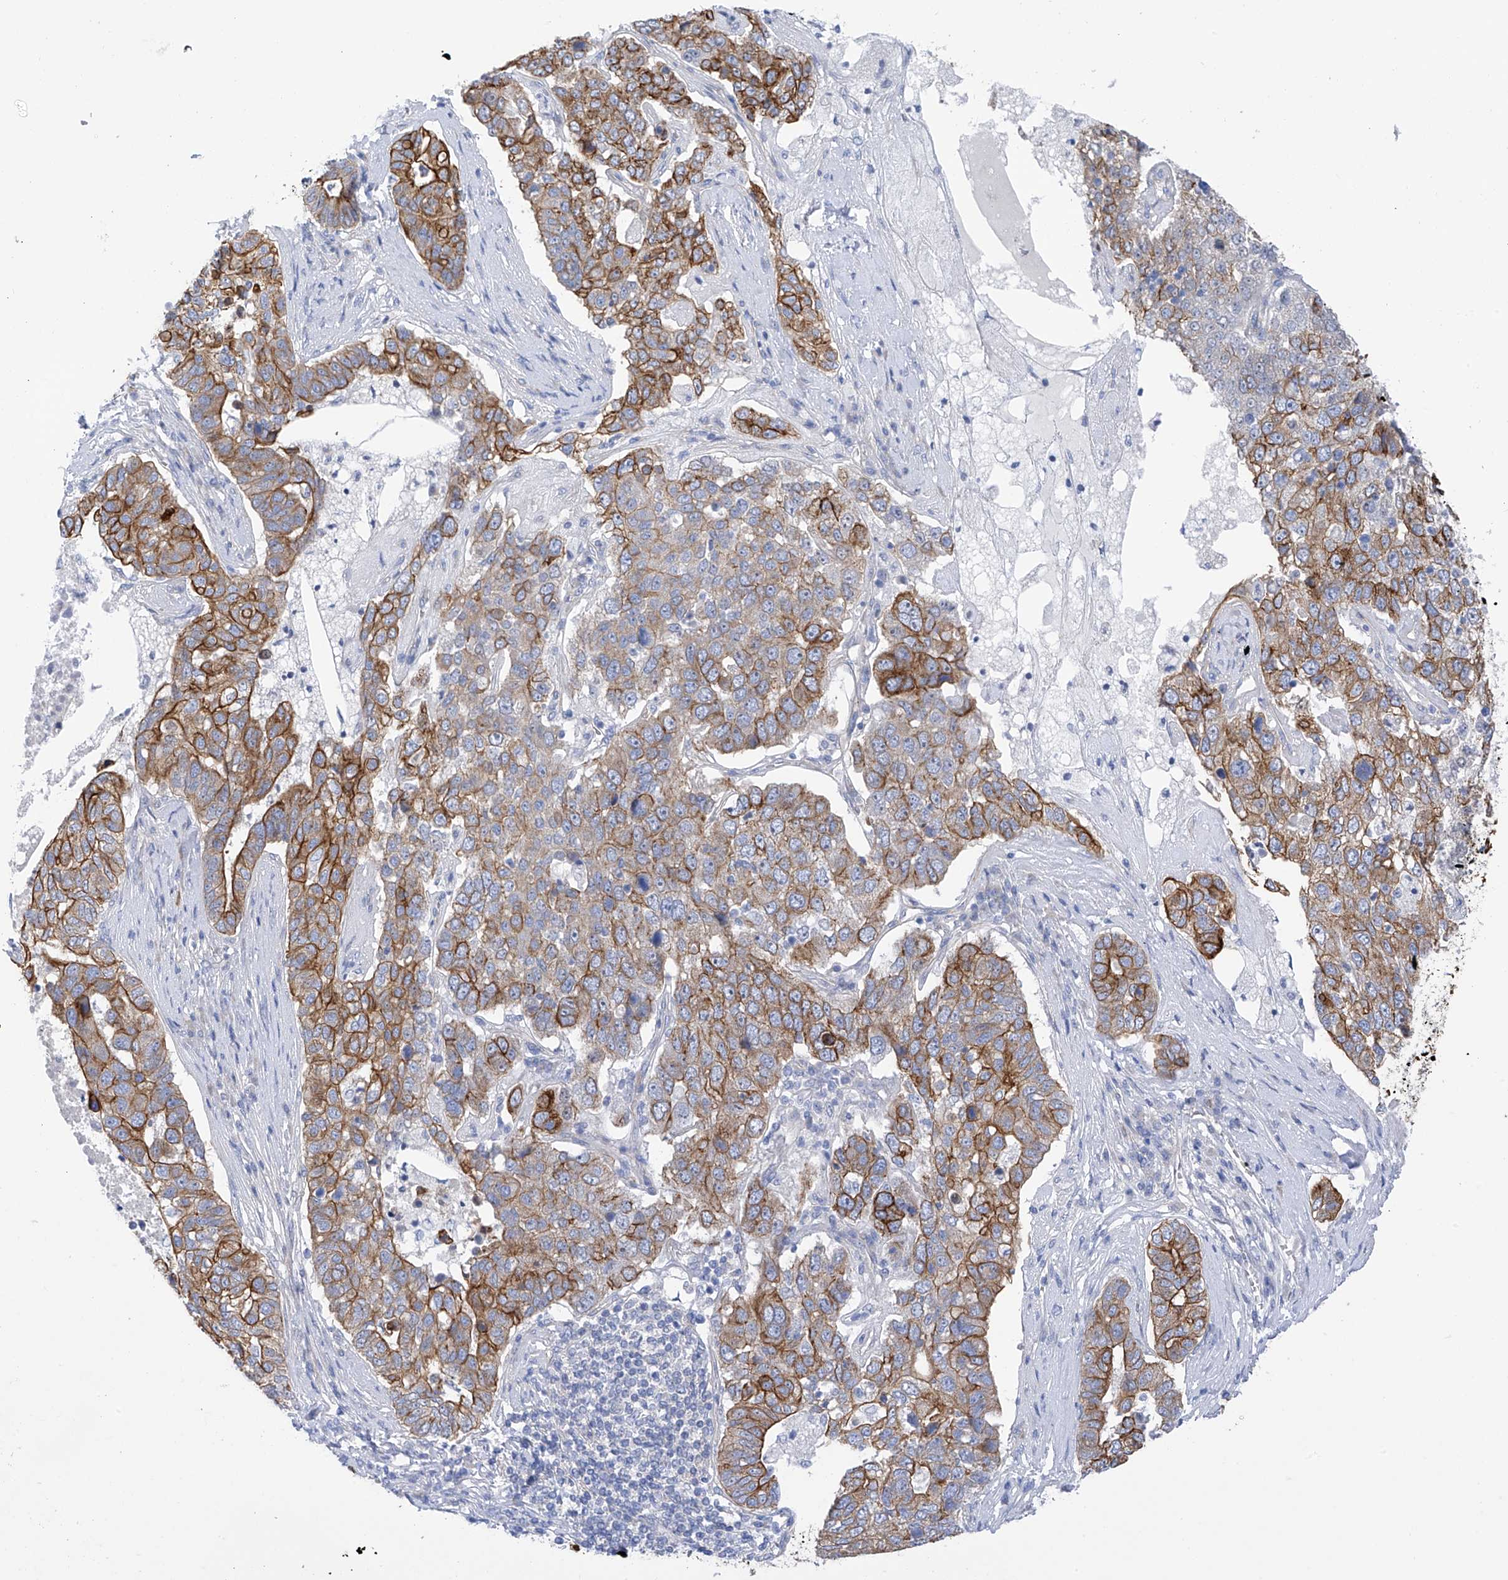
{"staining": {"intensity": "strong", "quantity": "25%-75%", "location": "cytoplasmic/membranous"}, "tissue": "pancreatic cancer", "cell_type": "Tumor cells", "image_type": "cancer", "snomed": [{"axis": "morphology", "description": "Adenocarcinoma, NOS"}, {"axis": "topography", "description": "Pancreas"}], "caption": "The immunohistochemical stain labels strong cytoplasmic/membranous expression in tumor cells of pancreatic adenocarcinoma tissue.", "gene": "PIK3C2B", "patient": {"sex": "female", "age": 61}}